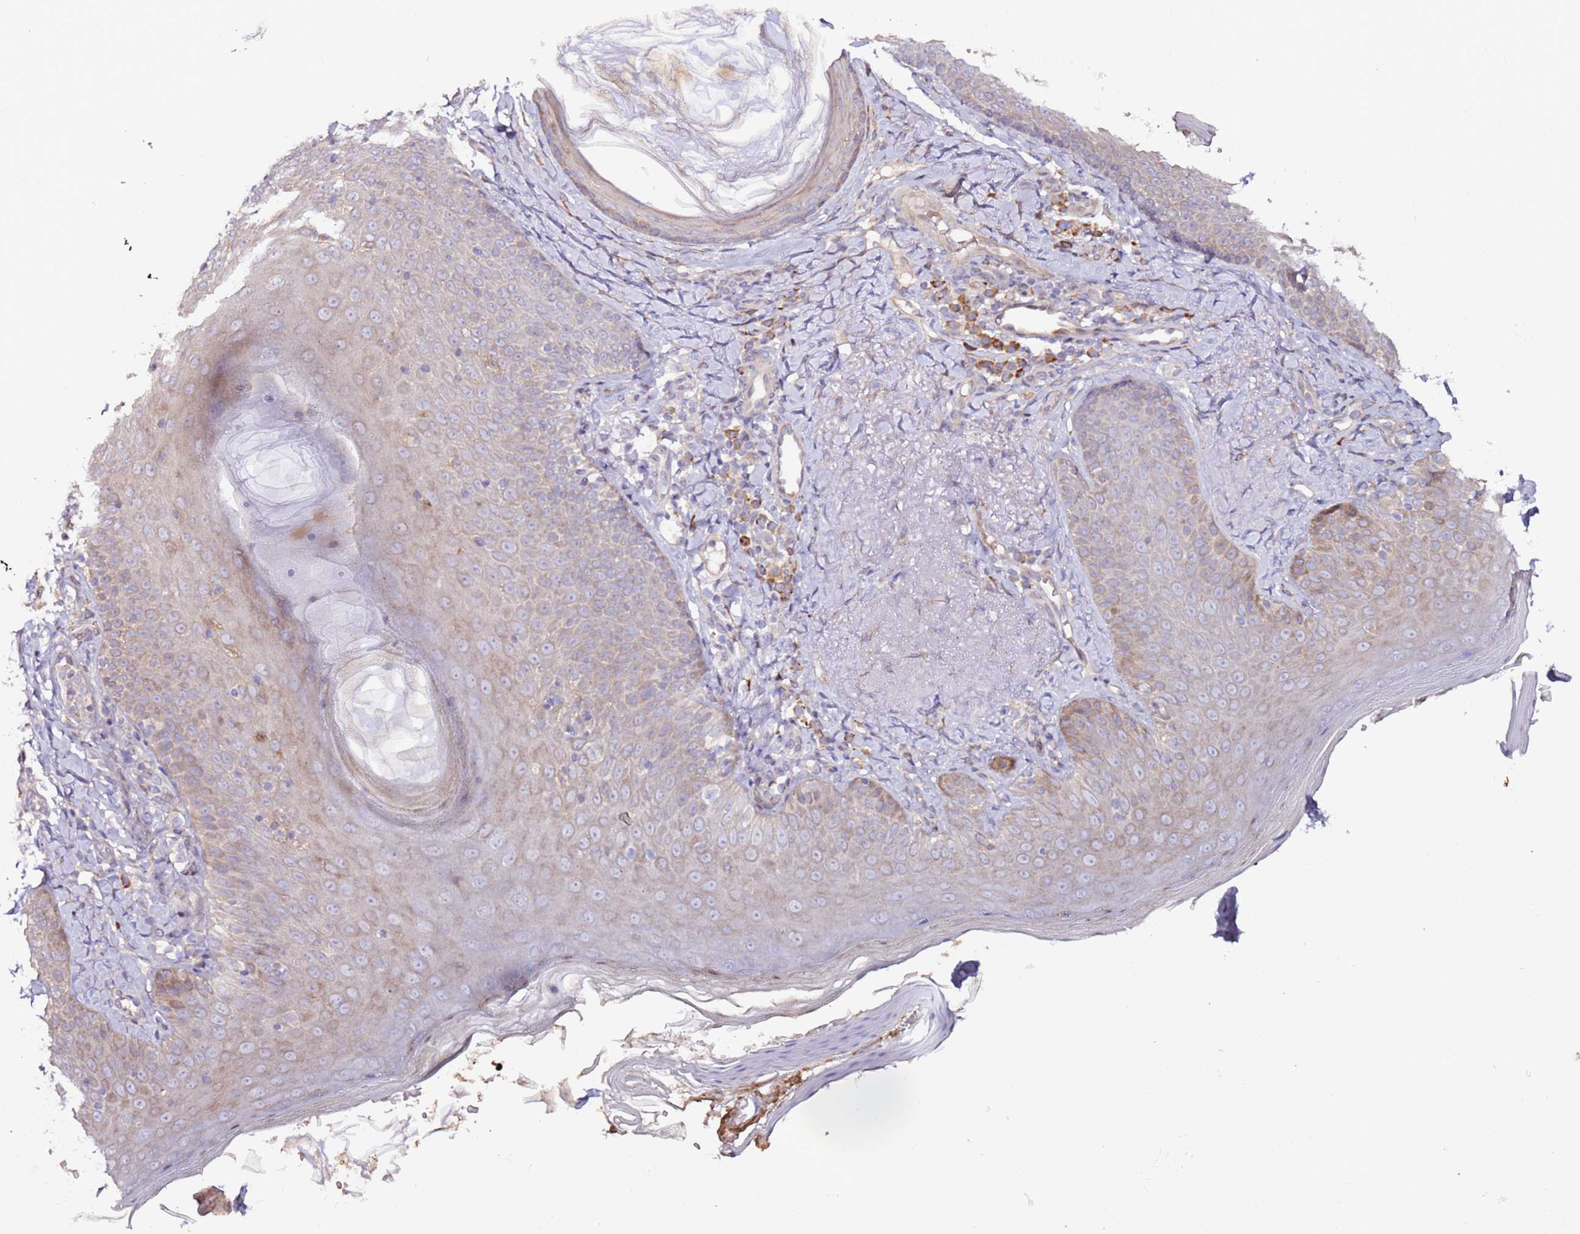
{"staining": {"intensity": "weak", "quantity": "25%-75%", "location": "cytoplasmic/membranous"}, "tissue": "skin", "cell_type": "Fibroblasts", "image_type": "normal", "snomed": [{"axis": "morphology", "description": "Normal tissue, NOS"}, {"axis": "topography", "description": "Skin"}], "caption": "A micrograph of skin stained for a protein displays weak cytoplasmic/membranous brown staining in fibroblasts.", "gene": "HSD17B7", "patient": {"sex": "male", "age": 57}}